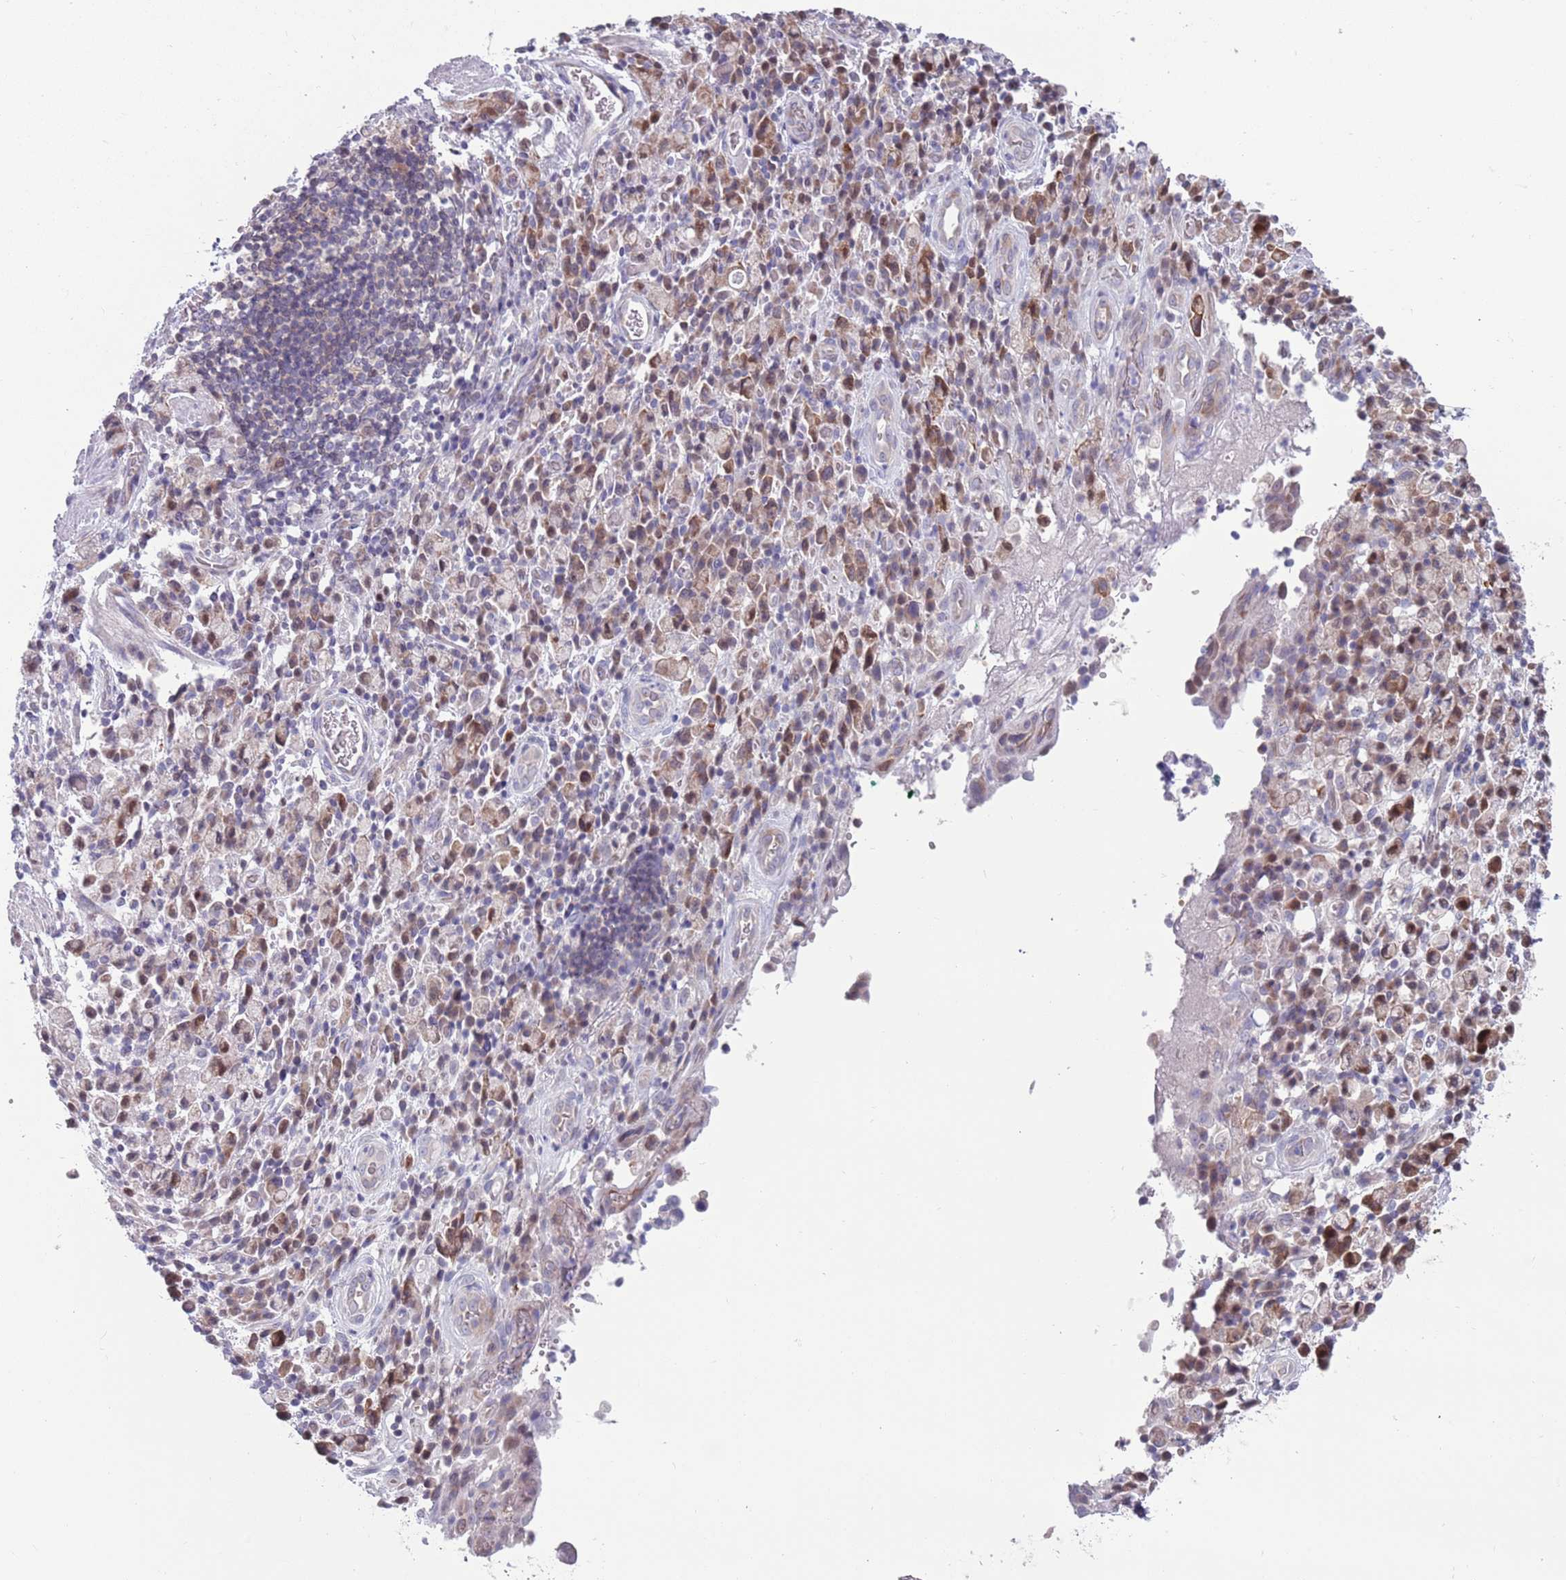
{"staining": {"intensity": "moderate", "quantity": "25%-75%", "location": "cytoplasmic/membranous"}, "tissue": "stomach cancer", "cell_type": "Tumor cells", "image_type": "cancer", "snomed": [{"axis": "morphology", "description": "Adenocarcinoma, NOS"}, {"axis": "topography", "description": "Stomach"}], "caption": "Immunohistochemistry (IHC) of adenocarcinoma (stomach) demonstrates medium levels of moderate cytoplasmic/membranous positivity in approximately 25%-75% of tumor cells.", "gene": "CLNS1A", "patient": {"sex": "male", "age": 77}}